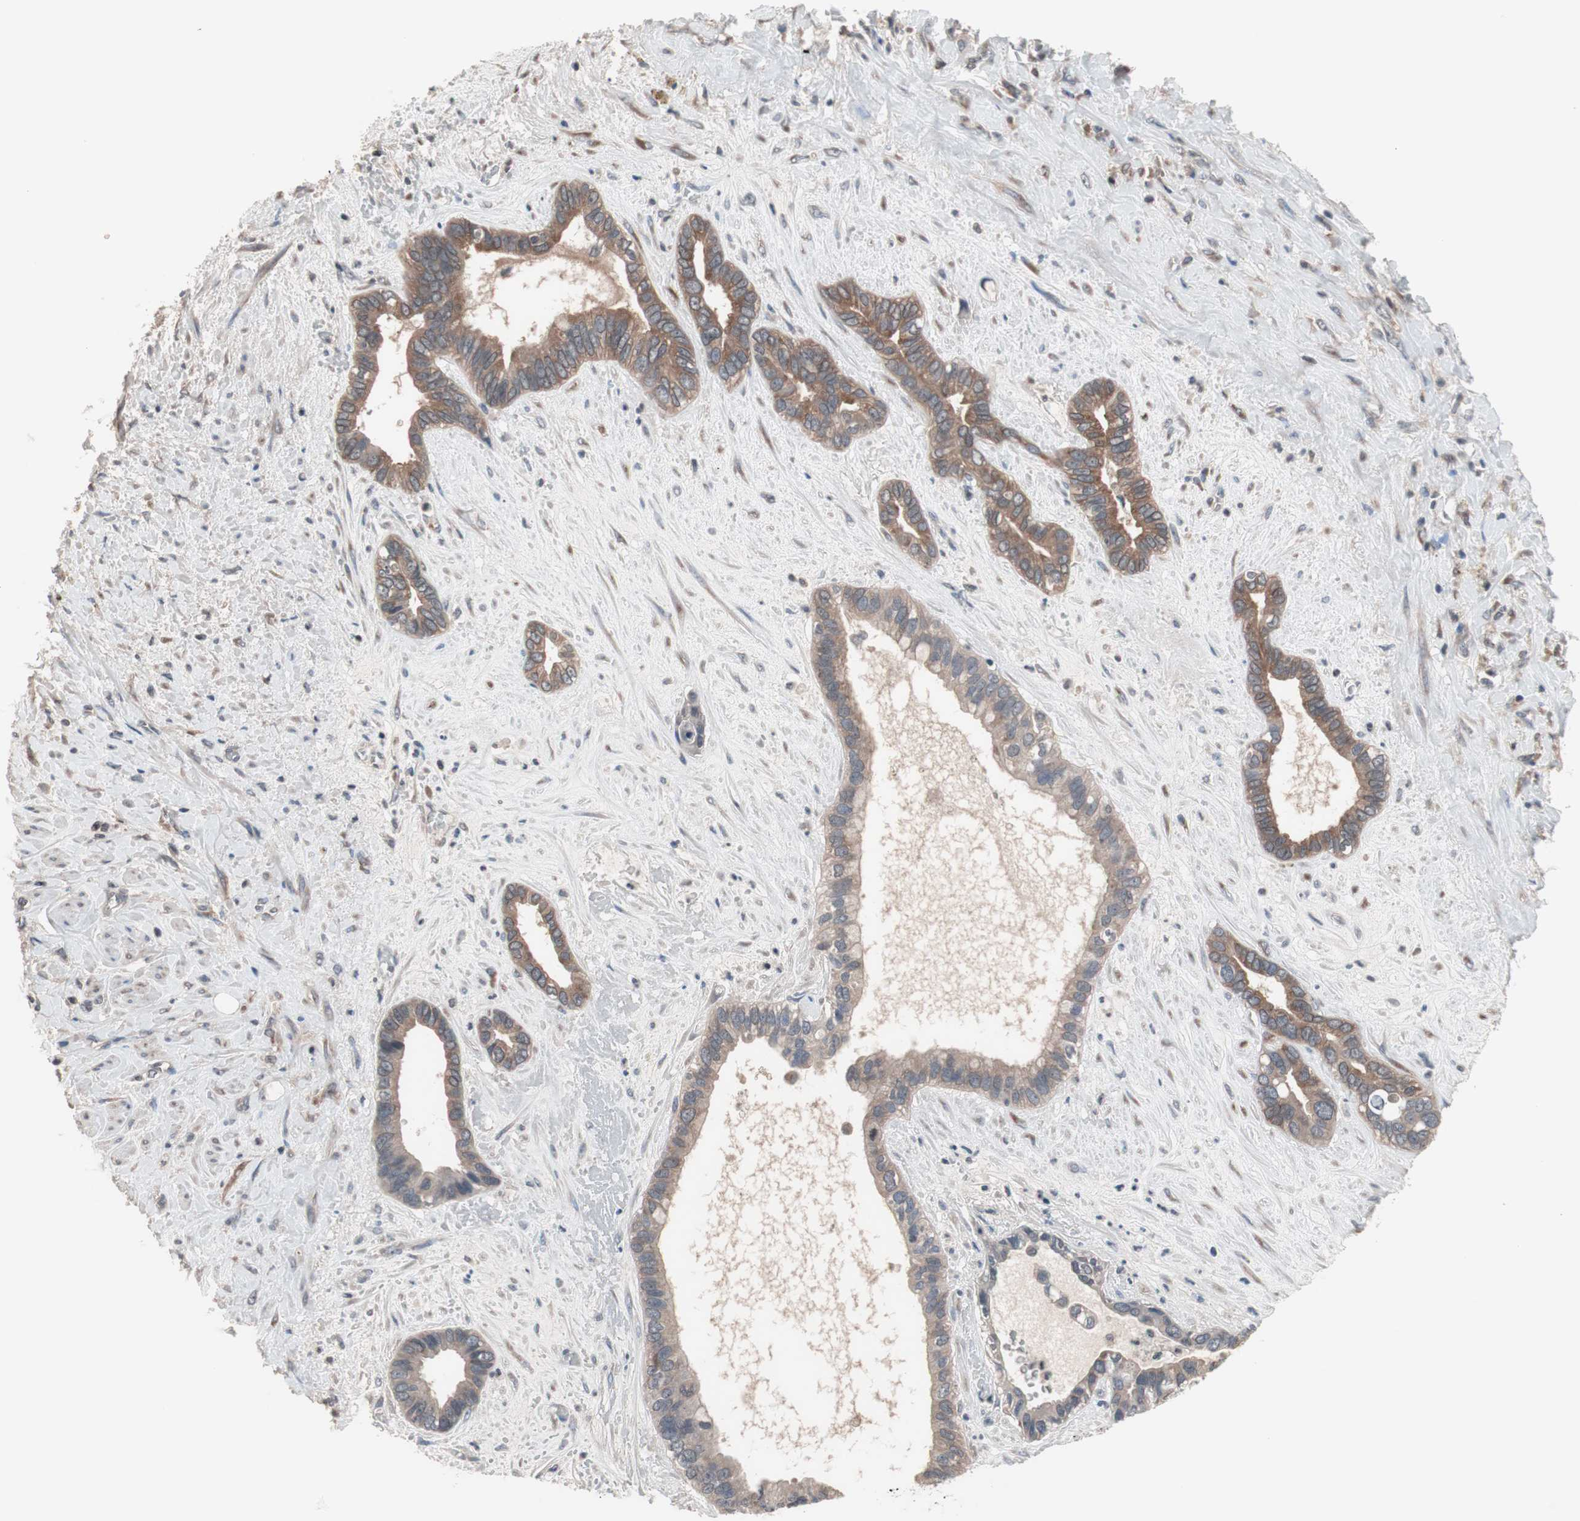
{"staining": {"intensity": "weak", "quantity": "25%-75%", "location": "cytoplasmic/membranous"}, "tissue": "liver cancer", "cell_type": "Tumor cells", "image_type": "cancer", "snomed": [{"axis": "morphology", "description": "Cholangiocarcinoma"}, {"axis": "topography", "description": "Liver"}], "caption": "There is low levels of weak cytoplasmic/membranous positivity in tumor cells of liver cancer (cholangiocarcinoma), as demonstrated by immunohistochemical staining (brown color).", "gene": "IRS1", "patient": {"sex": "female", "age": 65}}